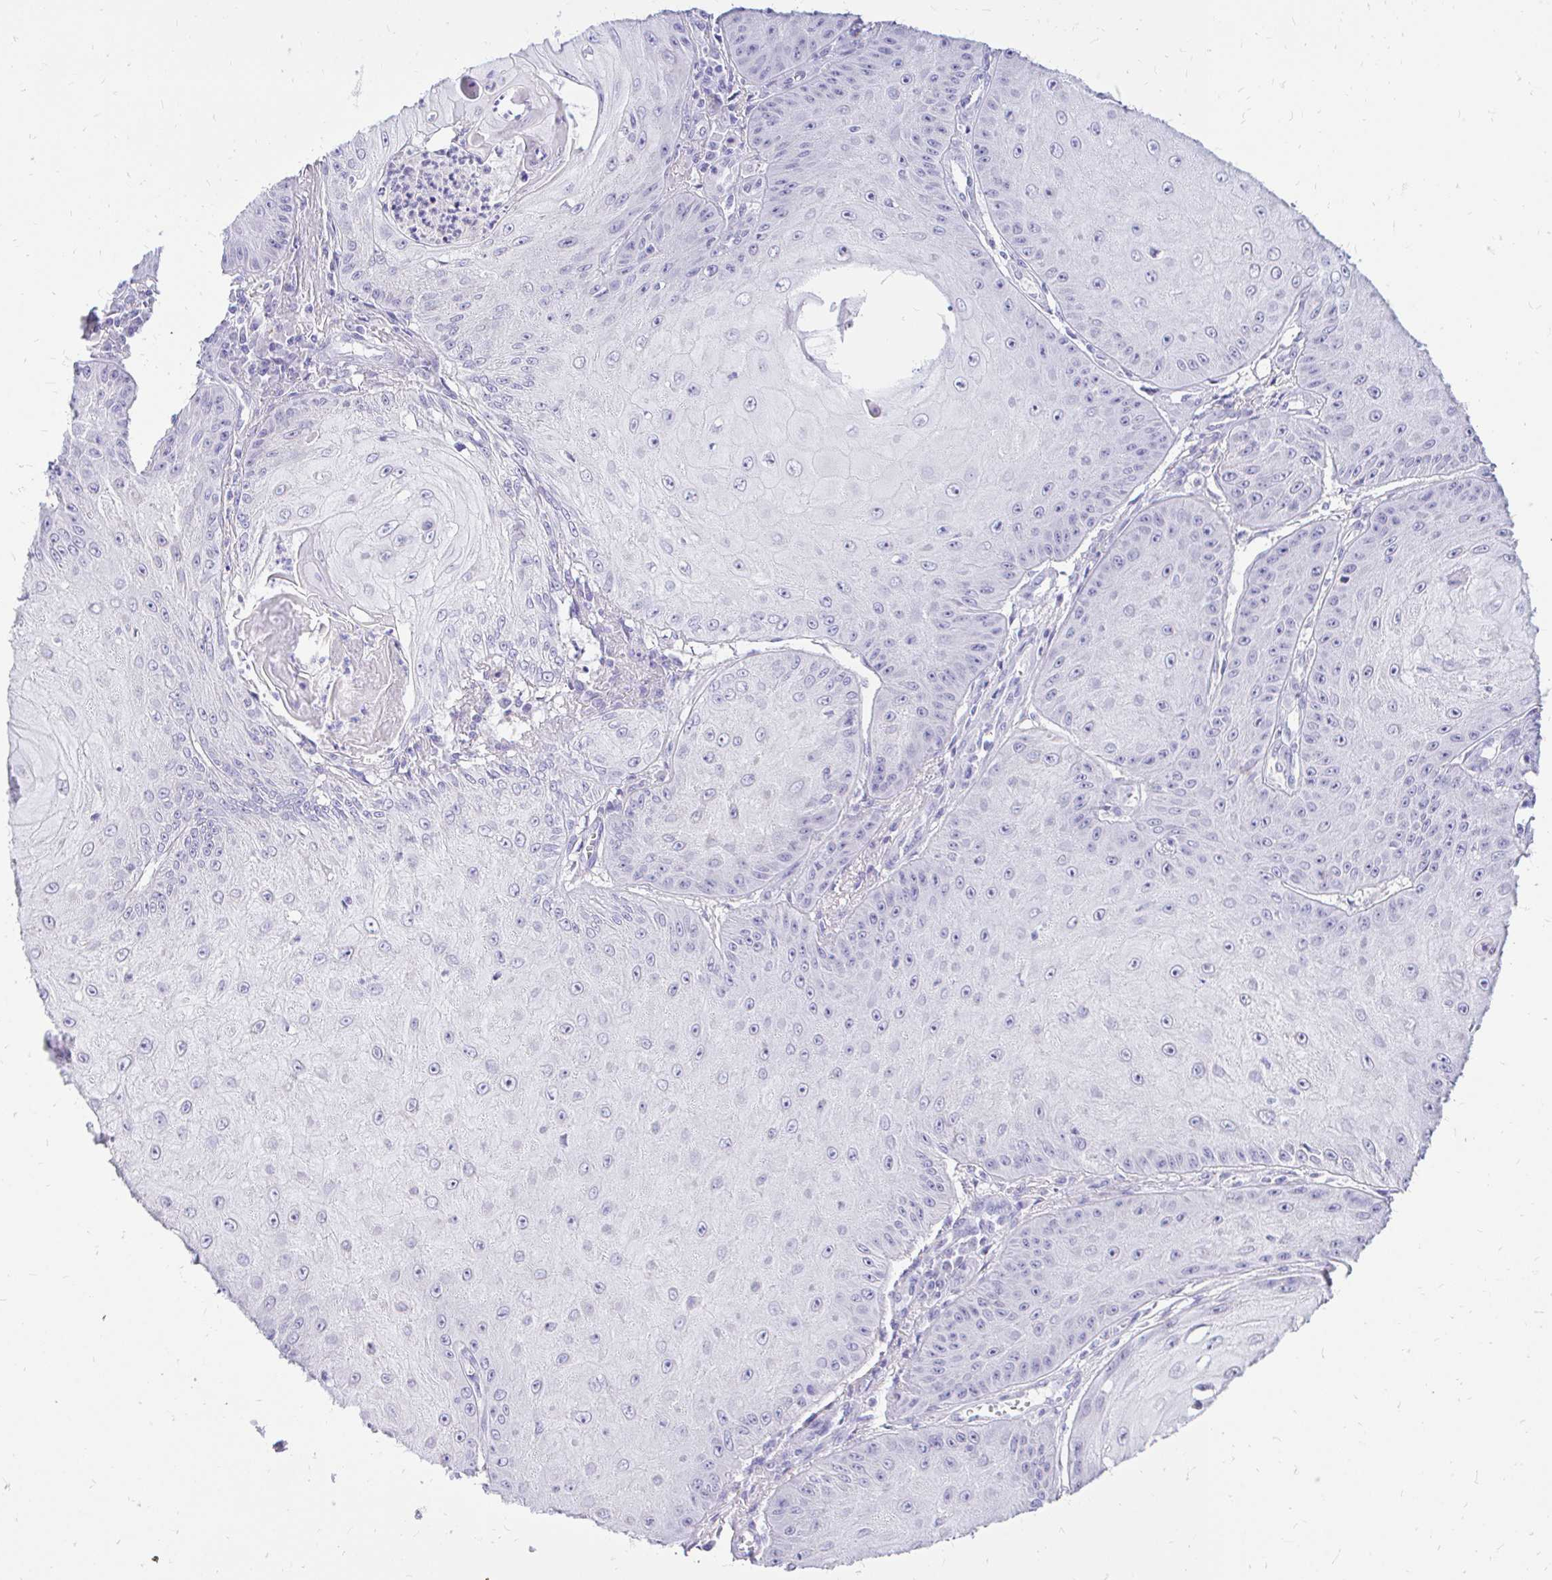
{"staining": {"intensity": "negative", "quantity": "none", "location": "none"}, "tissue": "skin cancer", "cell_type": "Tumor cells", "image_type": "cancer", "snomed": [{"axis": "morphology", "description": "Squamous cell carcinoma, NOS"}, {"axis": "topography", "description": "Skin"}], "caption": "High power microscopy histopathology image of an immunohistochemistry histopathology image of skin squamous cell carcinoma, revealing no significant positivity in tumor cells.", "gene": "FATE1", "patient": {"sex": "male", "age": 70}}